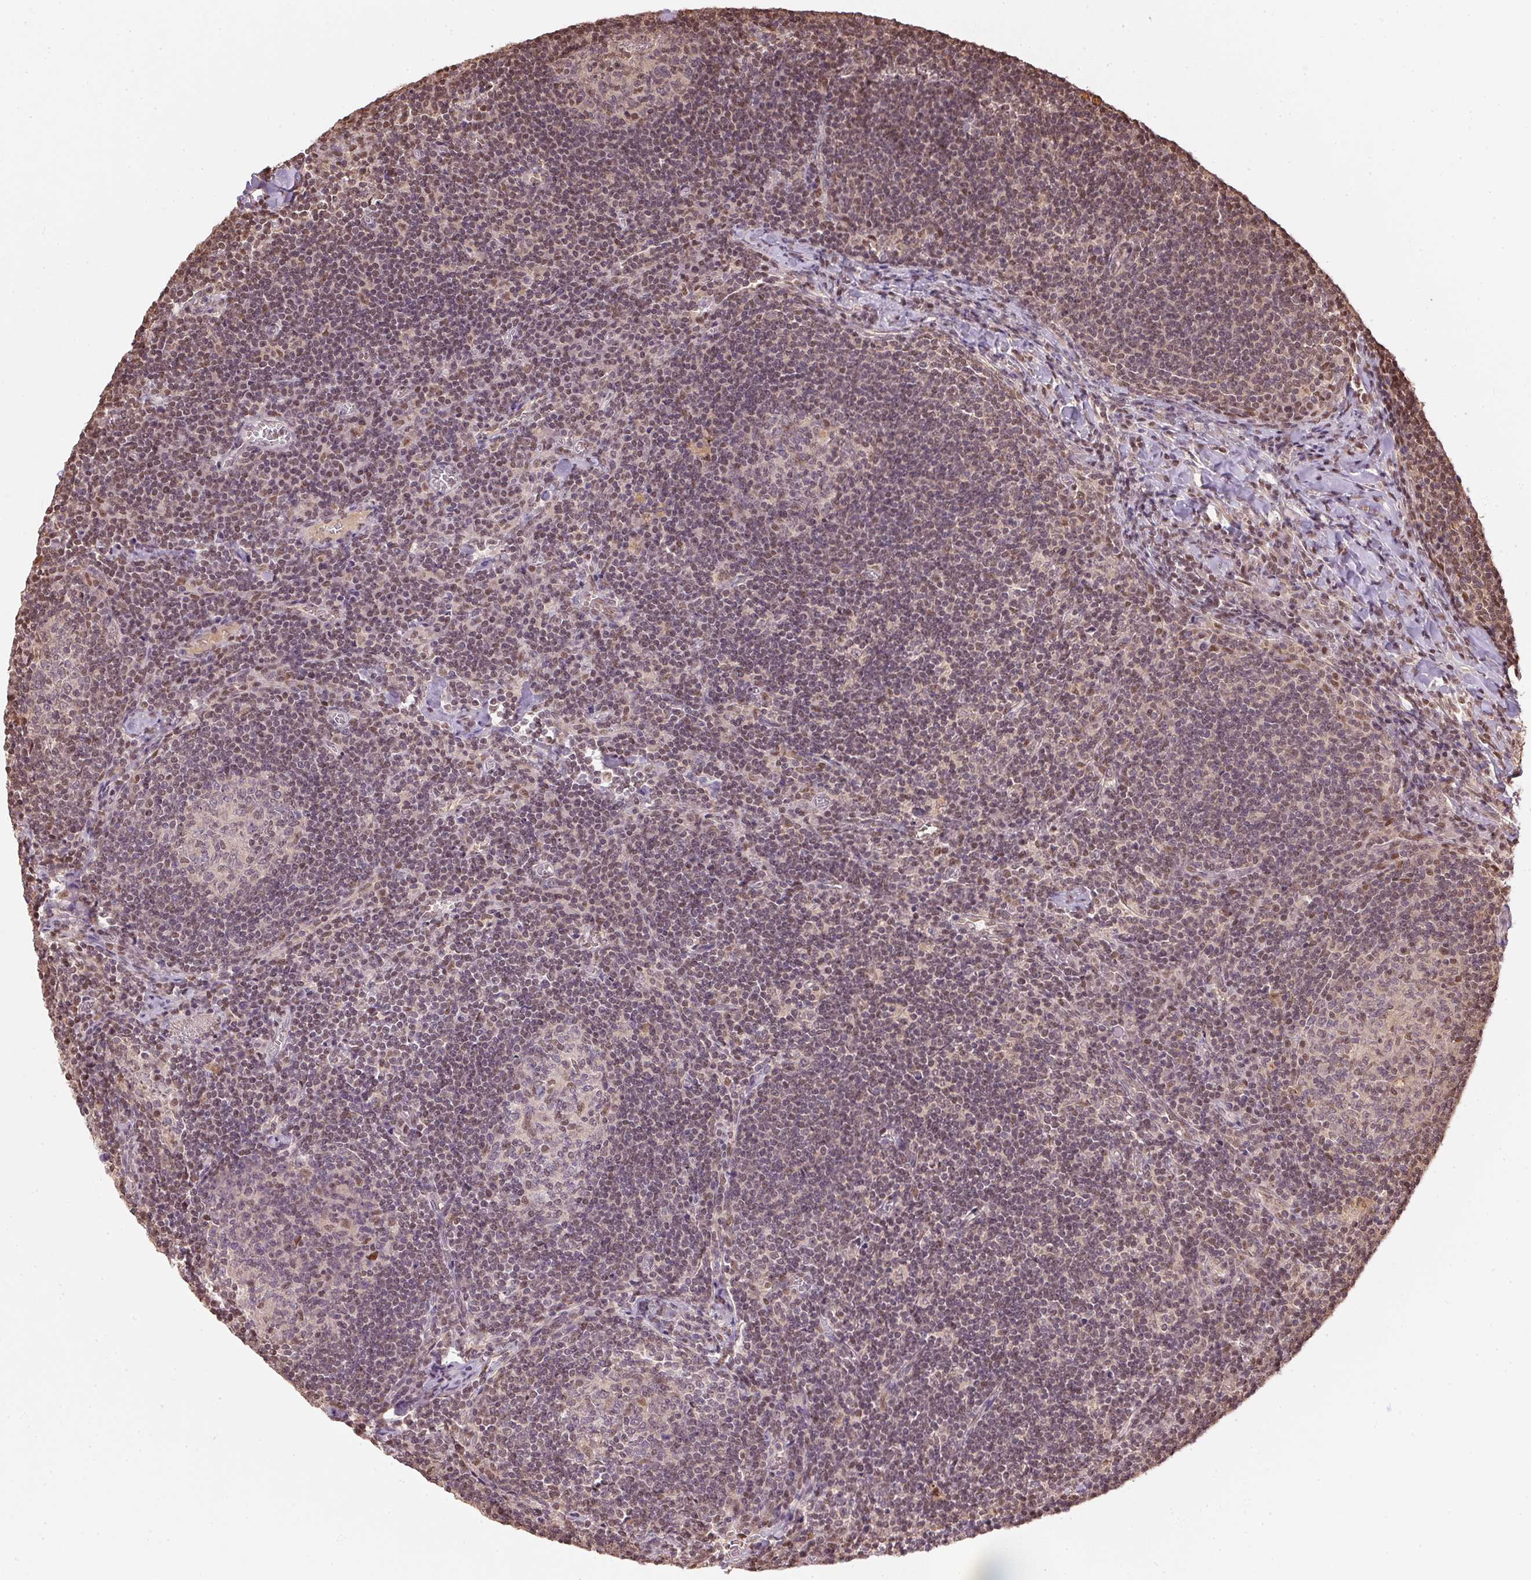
{"staining": {"intensity": "weak", "quantity": "25%-75%", "location": "nuclear"}, "tissue": "lymph node", "cell_type": "Germinal center cells", "image_type": "normal", "snomed": [{"axis": "morphology", "description": "Normal tissue, NOS"}, {"axis": "topography", "description": "Lymph node"}], "caption": "Protein staining by immunohistochemistry (IHC) demonstrates weak nuclear staining in approximately 25%-75% of germinal center cells in normal lymph node.", "gene": "TPI1", "patient": {"sex": "male", "age": 67}}